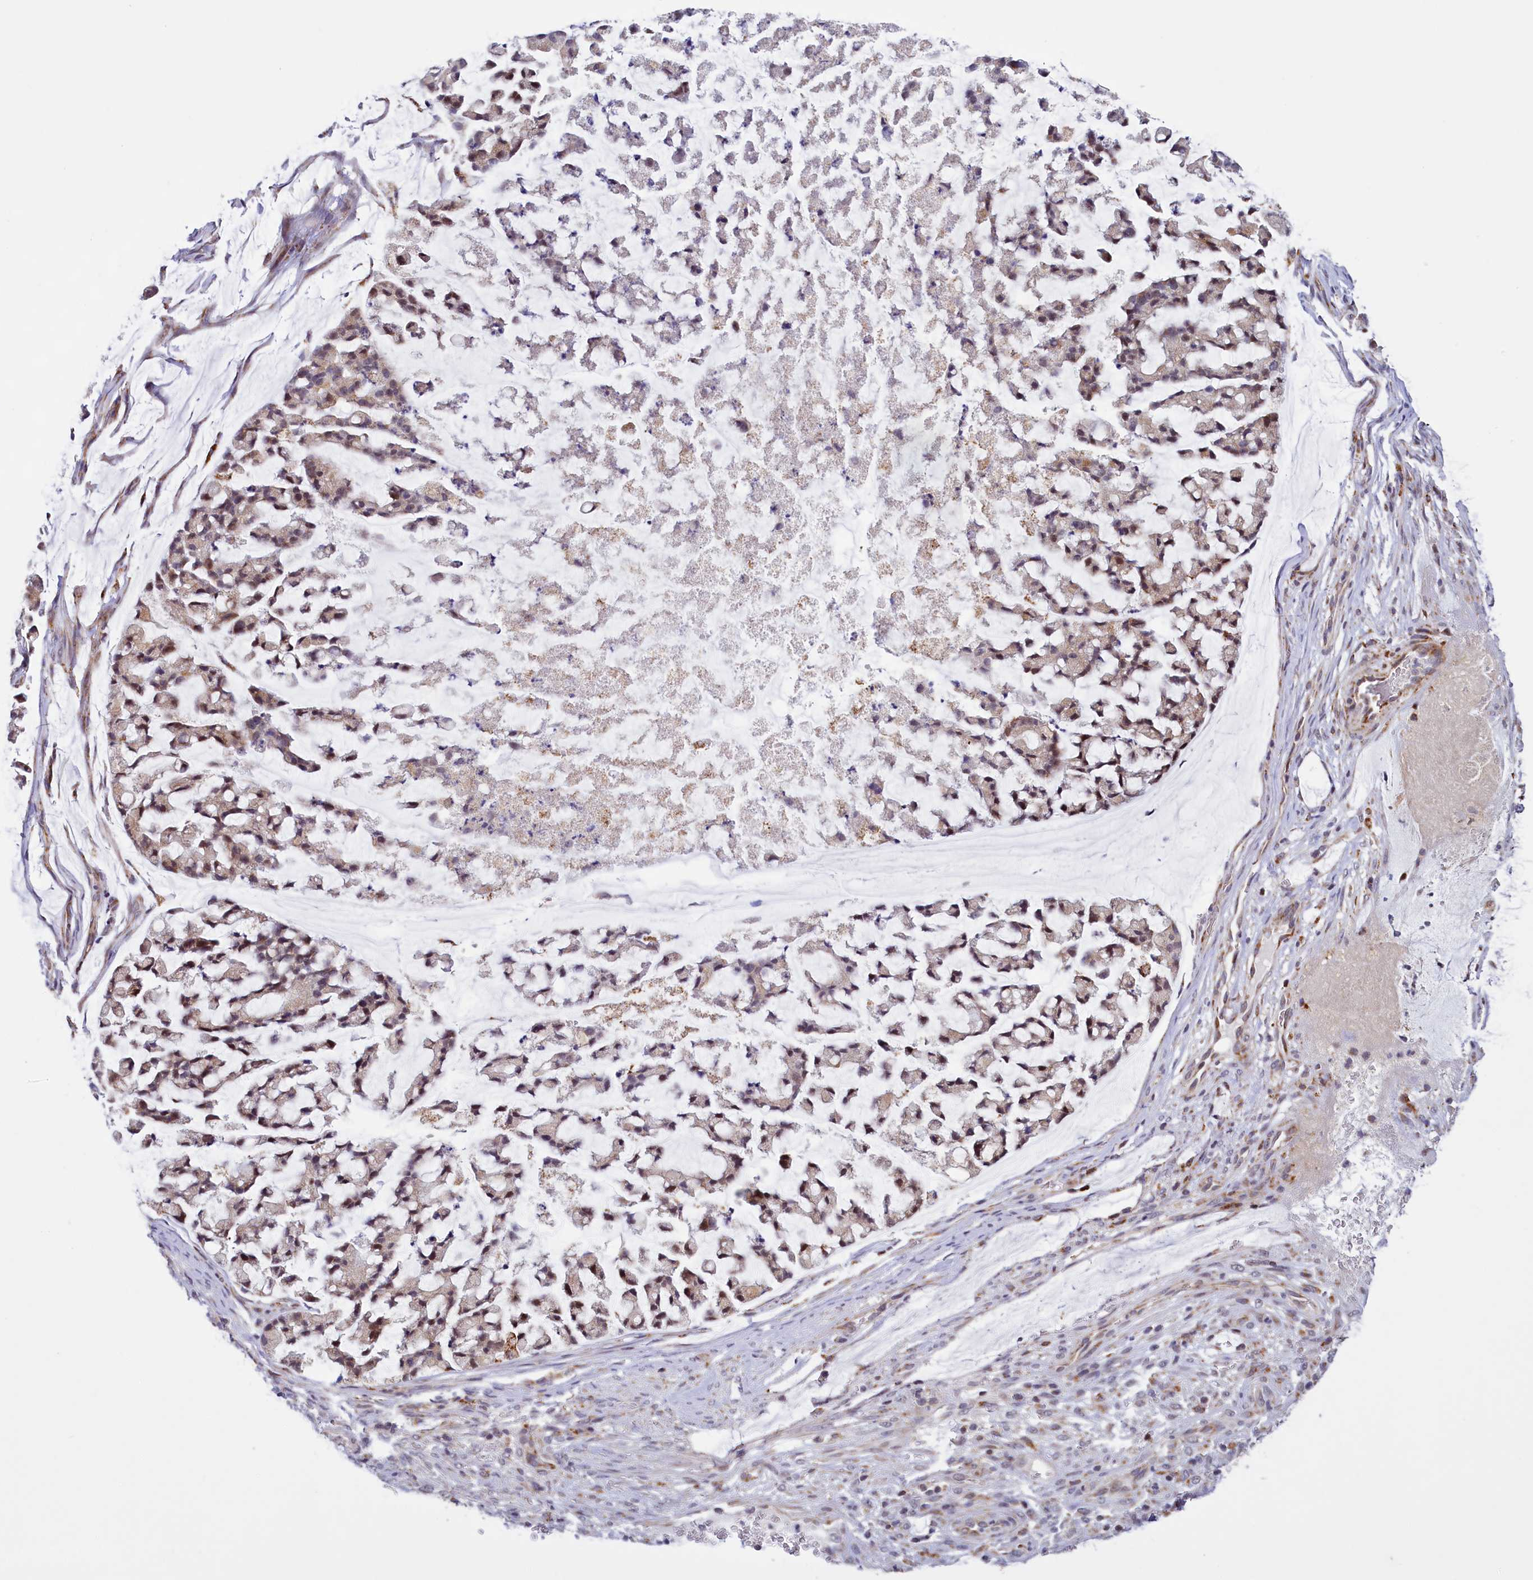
{"staining": {"intensity": "weak", "quantity": "25%-75%", "location": "cytoplasmic/membranous"}, "tissue": "stomach cancer", "cell_type": "Tumor cells", "image_type": "cancer", "snomed": [{"axis": "morphology", "description": "Adenocarcinoma, NOS"}, {"axis": "topography", "description": "Stomach, lower"}], "caption": "Stomach cancer (adenocarcinoma) stained with immunohistochemistry exhibits weak cytoplasmic/membranous expression in approximately 25%-75% of tumor cells.", "gene": "DYNC2H1", "patient": {"sex": "male", "age": 67}}